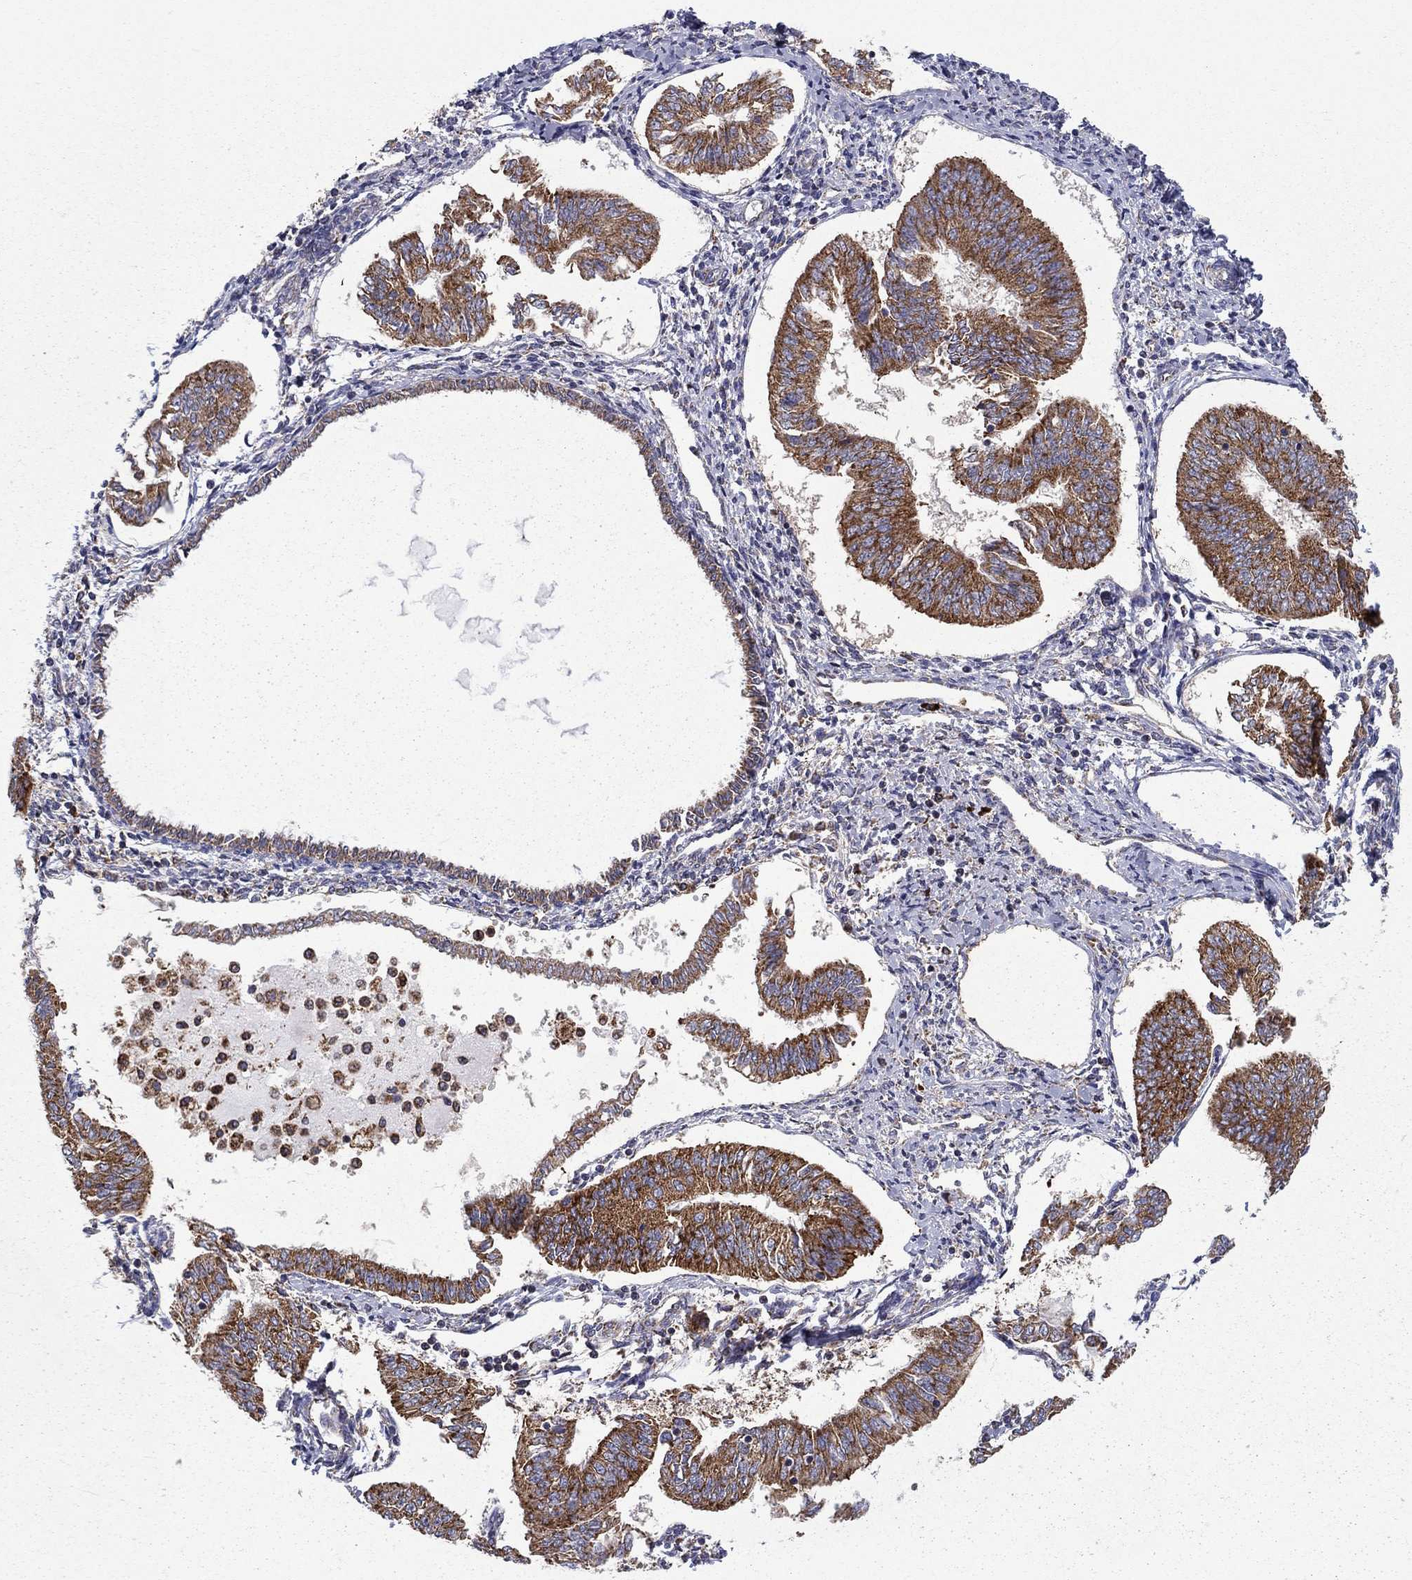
{"staining": {"intensity": "strong", "quantity": ">75%", "location": "cytoplasmic/membranous"}, "tissue": "endometrial cancer", "cell_type": "Tumor cells", "image_type": "cancer", "snomed": [{"axis": "morphology", "description": "Adenocarcinoma, NOS"}, {"axis": "topography", "description": "Endometrium"}], "caption": "Brown immunohistochemical staining in human endometrial cancer (adenocarcinoma) displays strong cytoplasmic/membranous positivity in about >75% of tumor cells.", "gene": "PRDX4", "patient": {"sex": "female", "age": 58}}